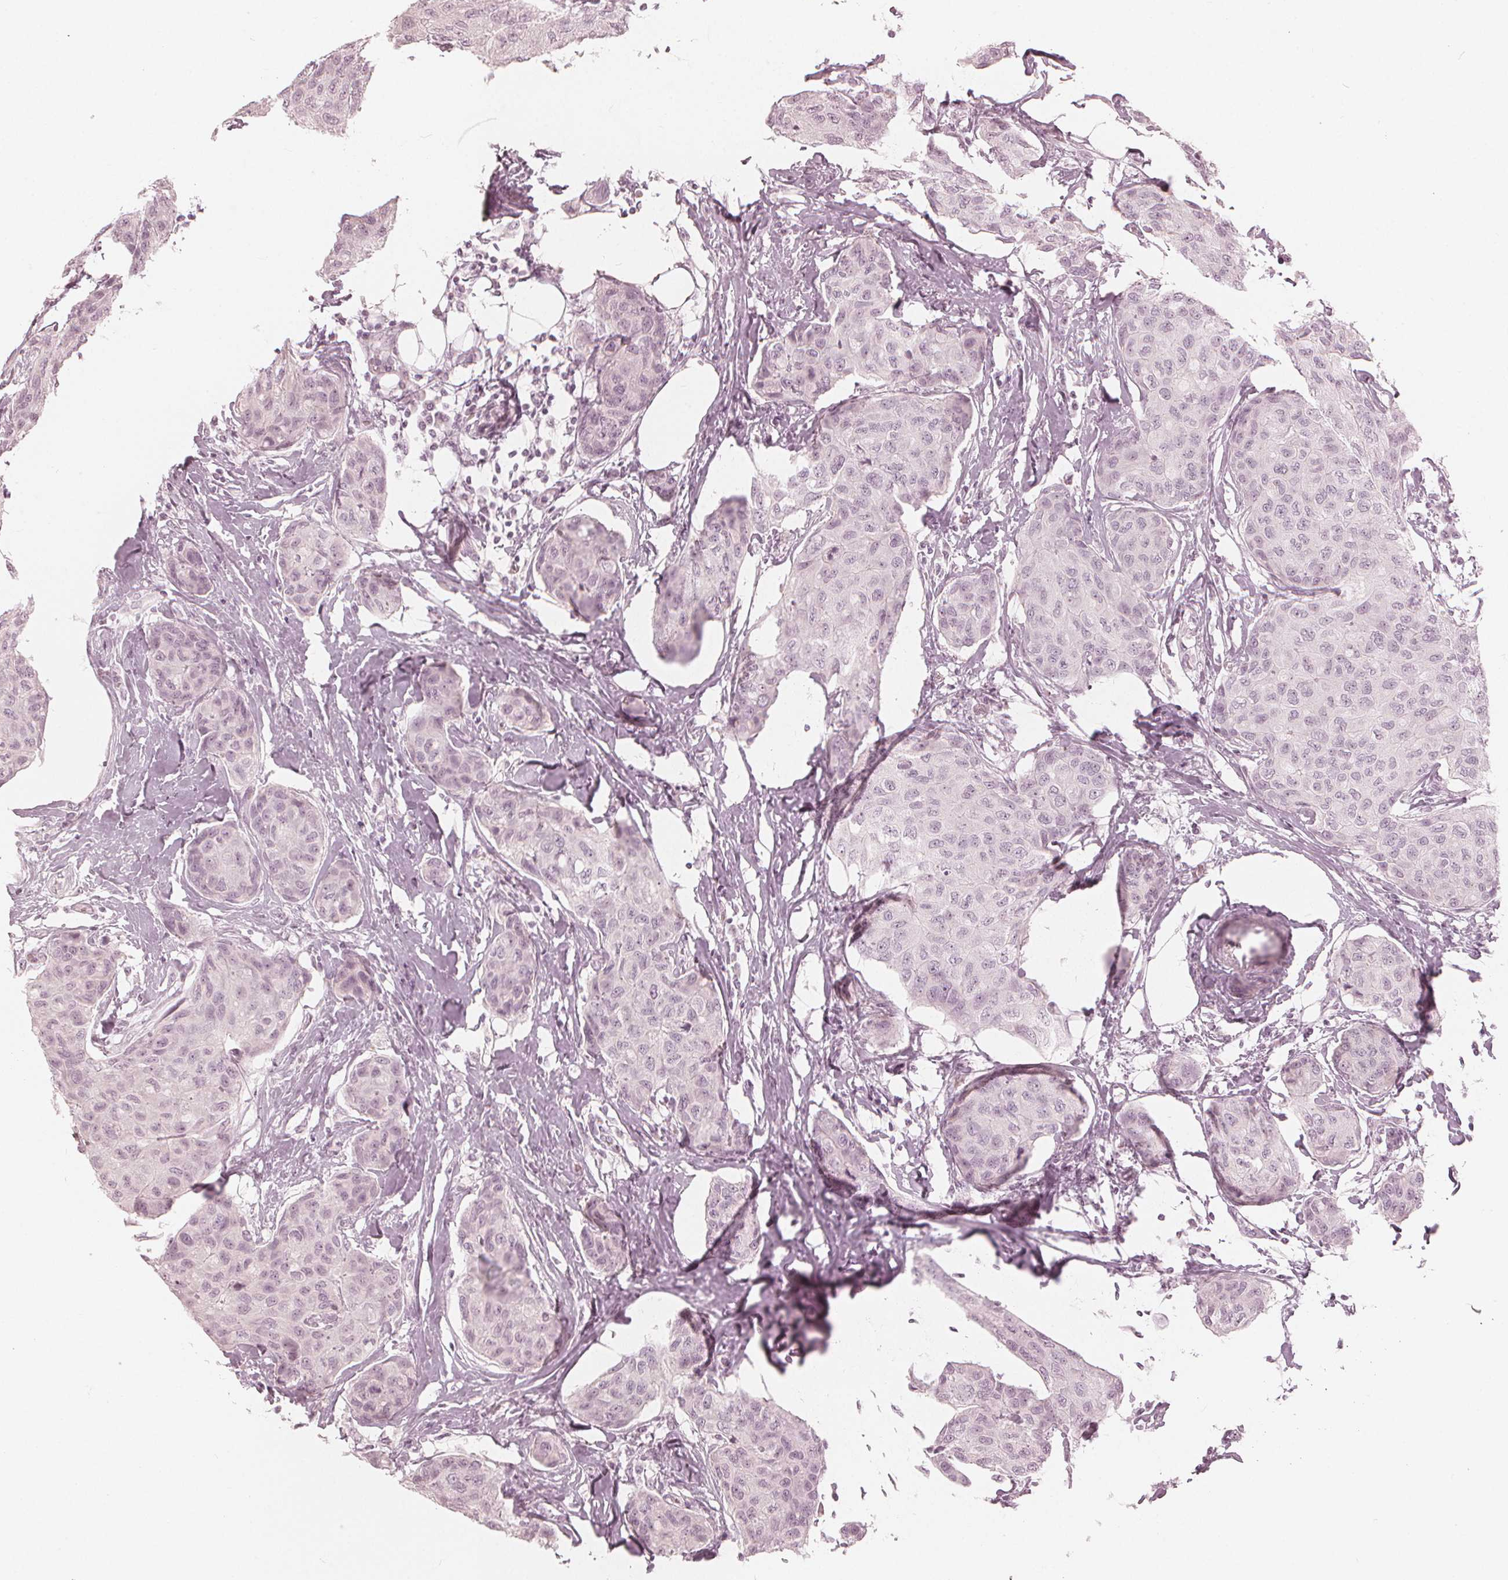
{"staining": {"intensity": "negative", "quantity": "none", "location": "none"}, "tissue": "breast cancer", "cell_type": "Tumor cells", "image_type": "cancer", "snomed": [{"axis": "morphology", "description": "Duct carcinoma"}, {"axis": "topography", "description": "Breast"}], "caption": "This photomicrograph is of breast cancer (invasive ductal carcinoma) stained with immunohistochemistry to label a protein in brown with the nuclei are counter-stained blue. There is no staining in tumor cells.", "gene": "PAEP", "patient": {"sex": "female", "age": 80}}